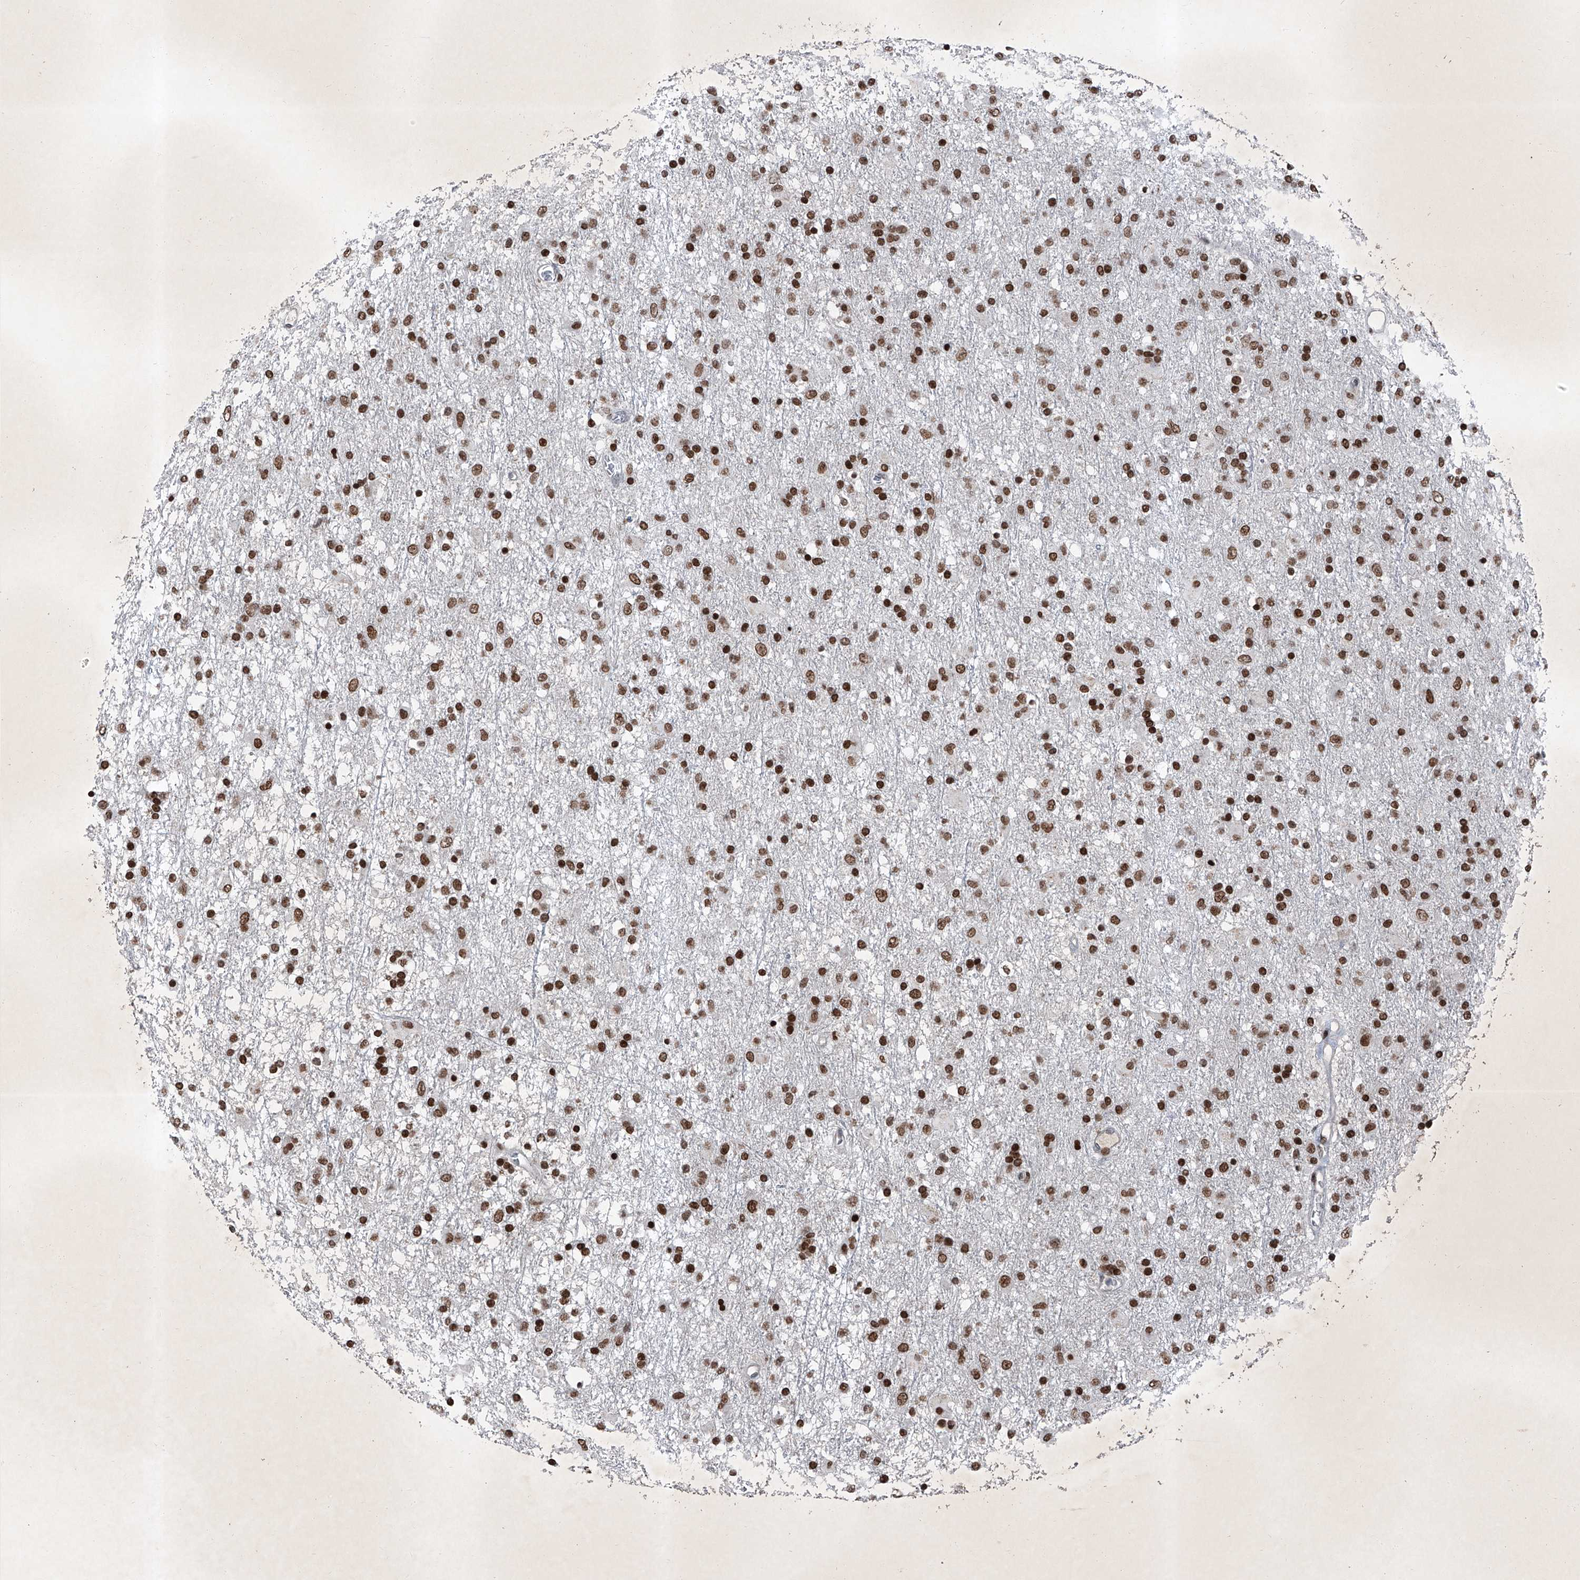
{"staining": {"intensity": "moderate", "quantity": ">75%", "location": "nuclear"}, "tissue": "glioma", "cell_type": "Tumor cells", "image_type": "cancer", "snomed": [{"axis": "morphology", "description": "Glioma, malignant, Low grade"}, {"axis": "topography", "description": "Brain"}], "caption": "Immunohistochemical staining of malignant low-grade glioma displays medium levels of moderate nuclear protein positivity in about >75% of tumor cells. (Stains: DAB (3,3'-diaminobenzidine) in brown, nuclei in blue, Microscopy: brightfield microscopy at high magnification).", "gene": "BMI1", "patient": {"sex": "male", "age": 65}}